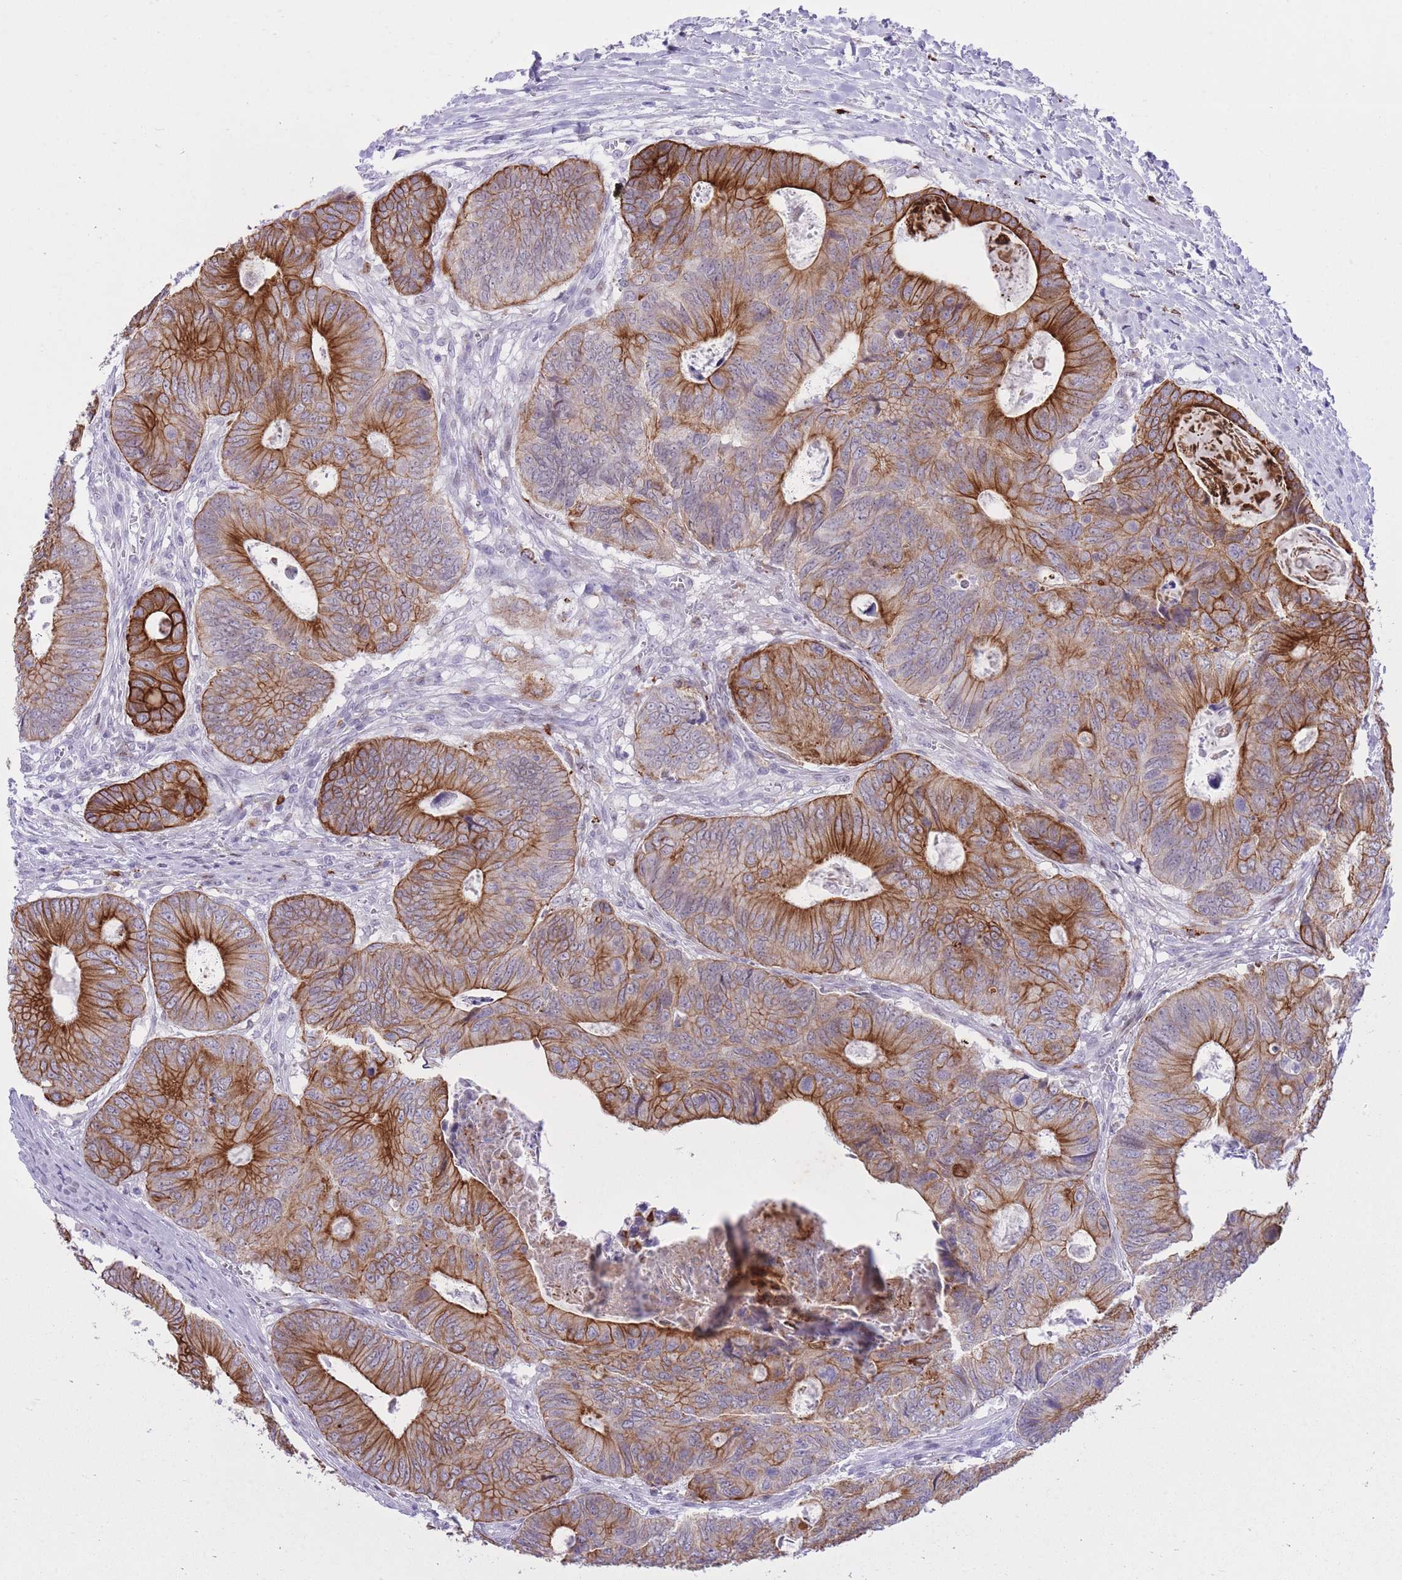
{"staining": {"intensity": "strong", "quantity": "25%-75%", "location": "cytoplasmic/membranous"}, "tissue": "colorectal cancer", "cell_type": "Tumor cells", "image_type": "cancer", "snomed": [{"axis": "morphology", "description": "Adenocarcinoma, NOS"}, {"axis": "topography", "description": "Colon"}], "caption": "Strong cytoplasmic/membranous expression is present in about 25%-75% of tumor cells in colorectal cancer (adenocarcinoma).", "gene": "MEIS3", "patient": {"sex": "male", "age": 85}}